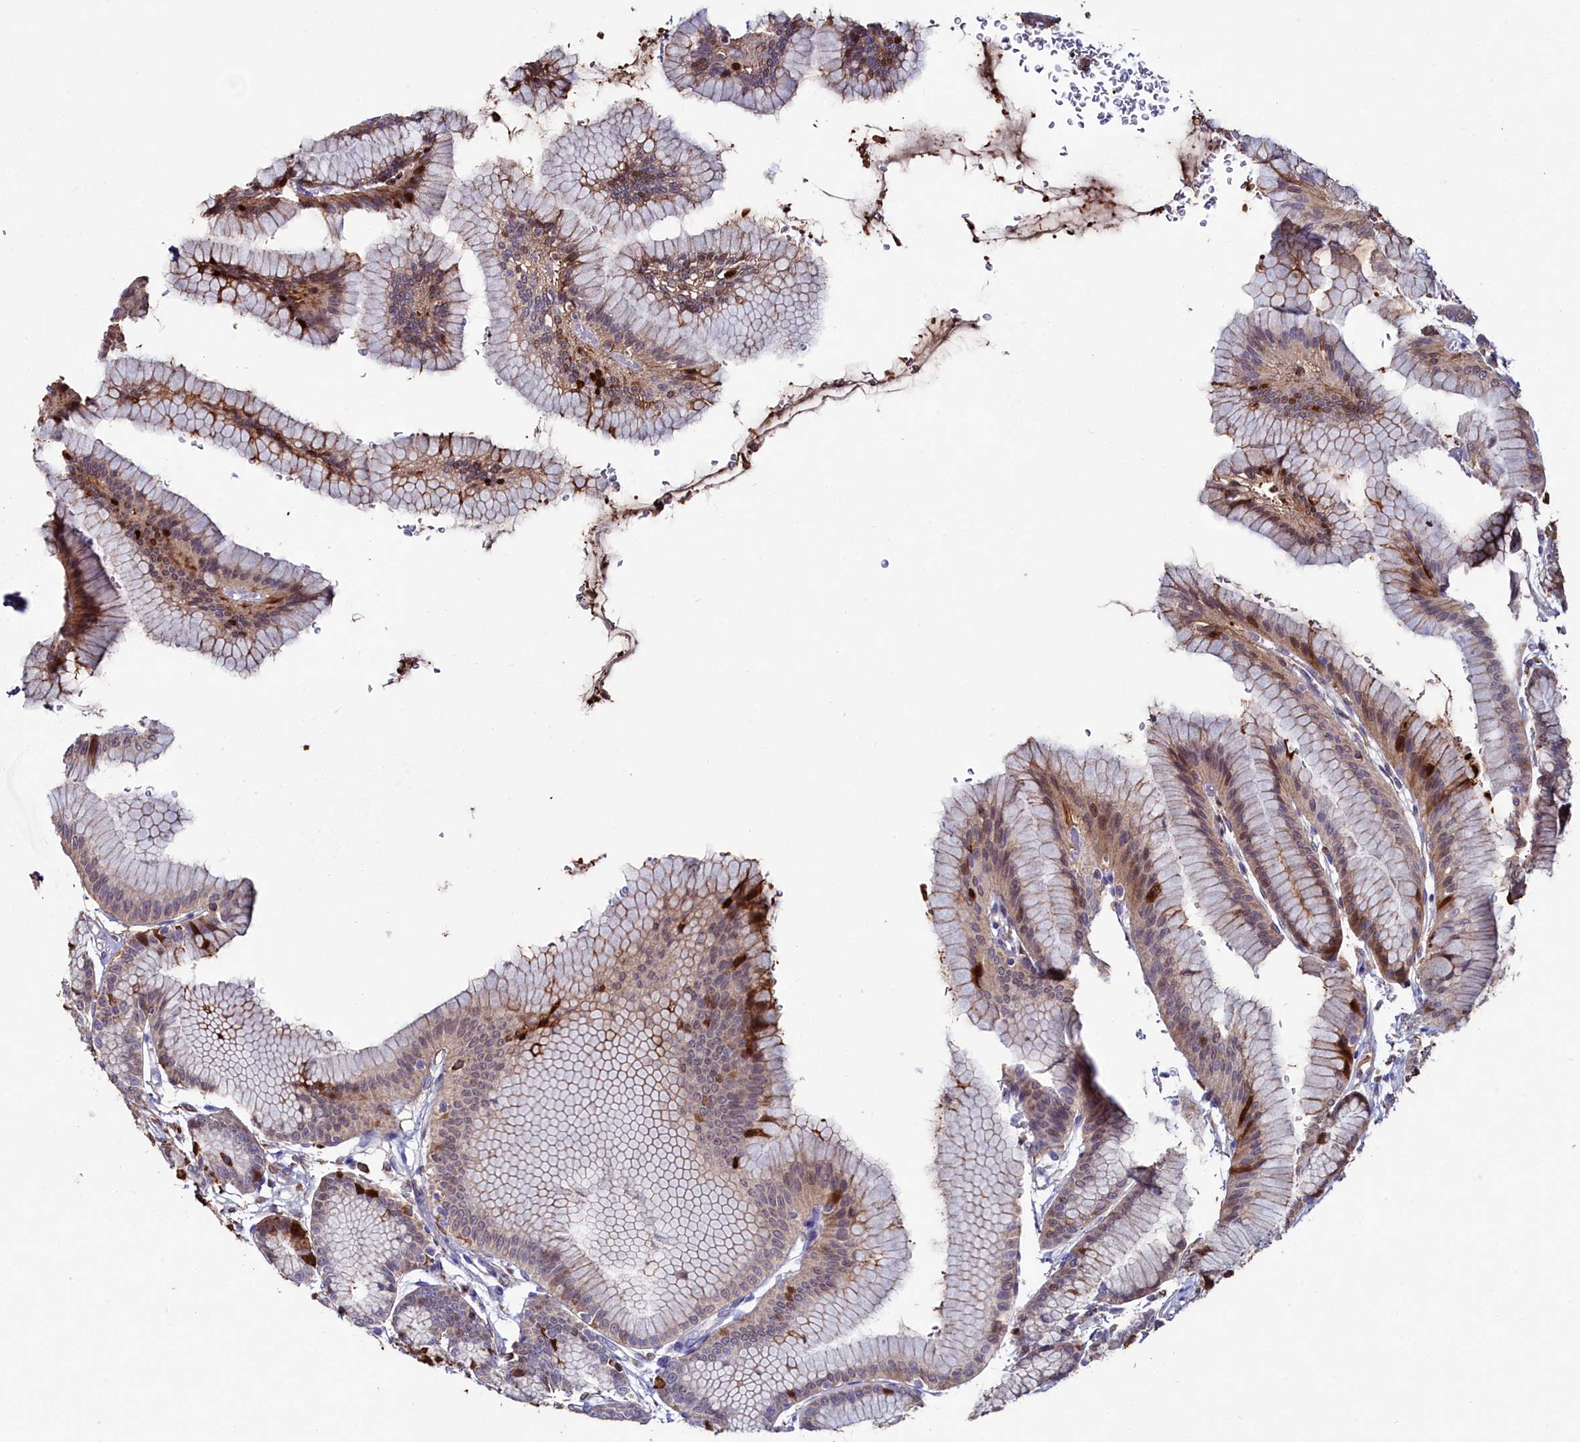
{"staining": {"intensity": "moderate", "quantity": "<25%", "location": "cytoplasmic/membranous,nuclear"}, "tissue": "stomach", "cell_type": "Glandular cells", "image_type": "normal", "snomed": [{"axis": "morphology", "description": "Normal tissue, NOS"}, {"axis": "morphology", "description": "Adenocarcinoma, NOS"}, {"axis": "morphology", "description": "Adenocarcinoma, High grade"}, {"axis": "topography", "description": "Stomach, upper"}, {"axis": "topography", "description": "Stomach"}], "caption": "A low amount of moderate cytoplasmic/membranous,nuclear positivity is present in approximately <25% of glandular cells in benign stomach. (DAB IHC, brown staining for protein, blue staining for nuclei).", "gene": "AMBRA1", "patient": {"sex": "female", "age": 65}}